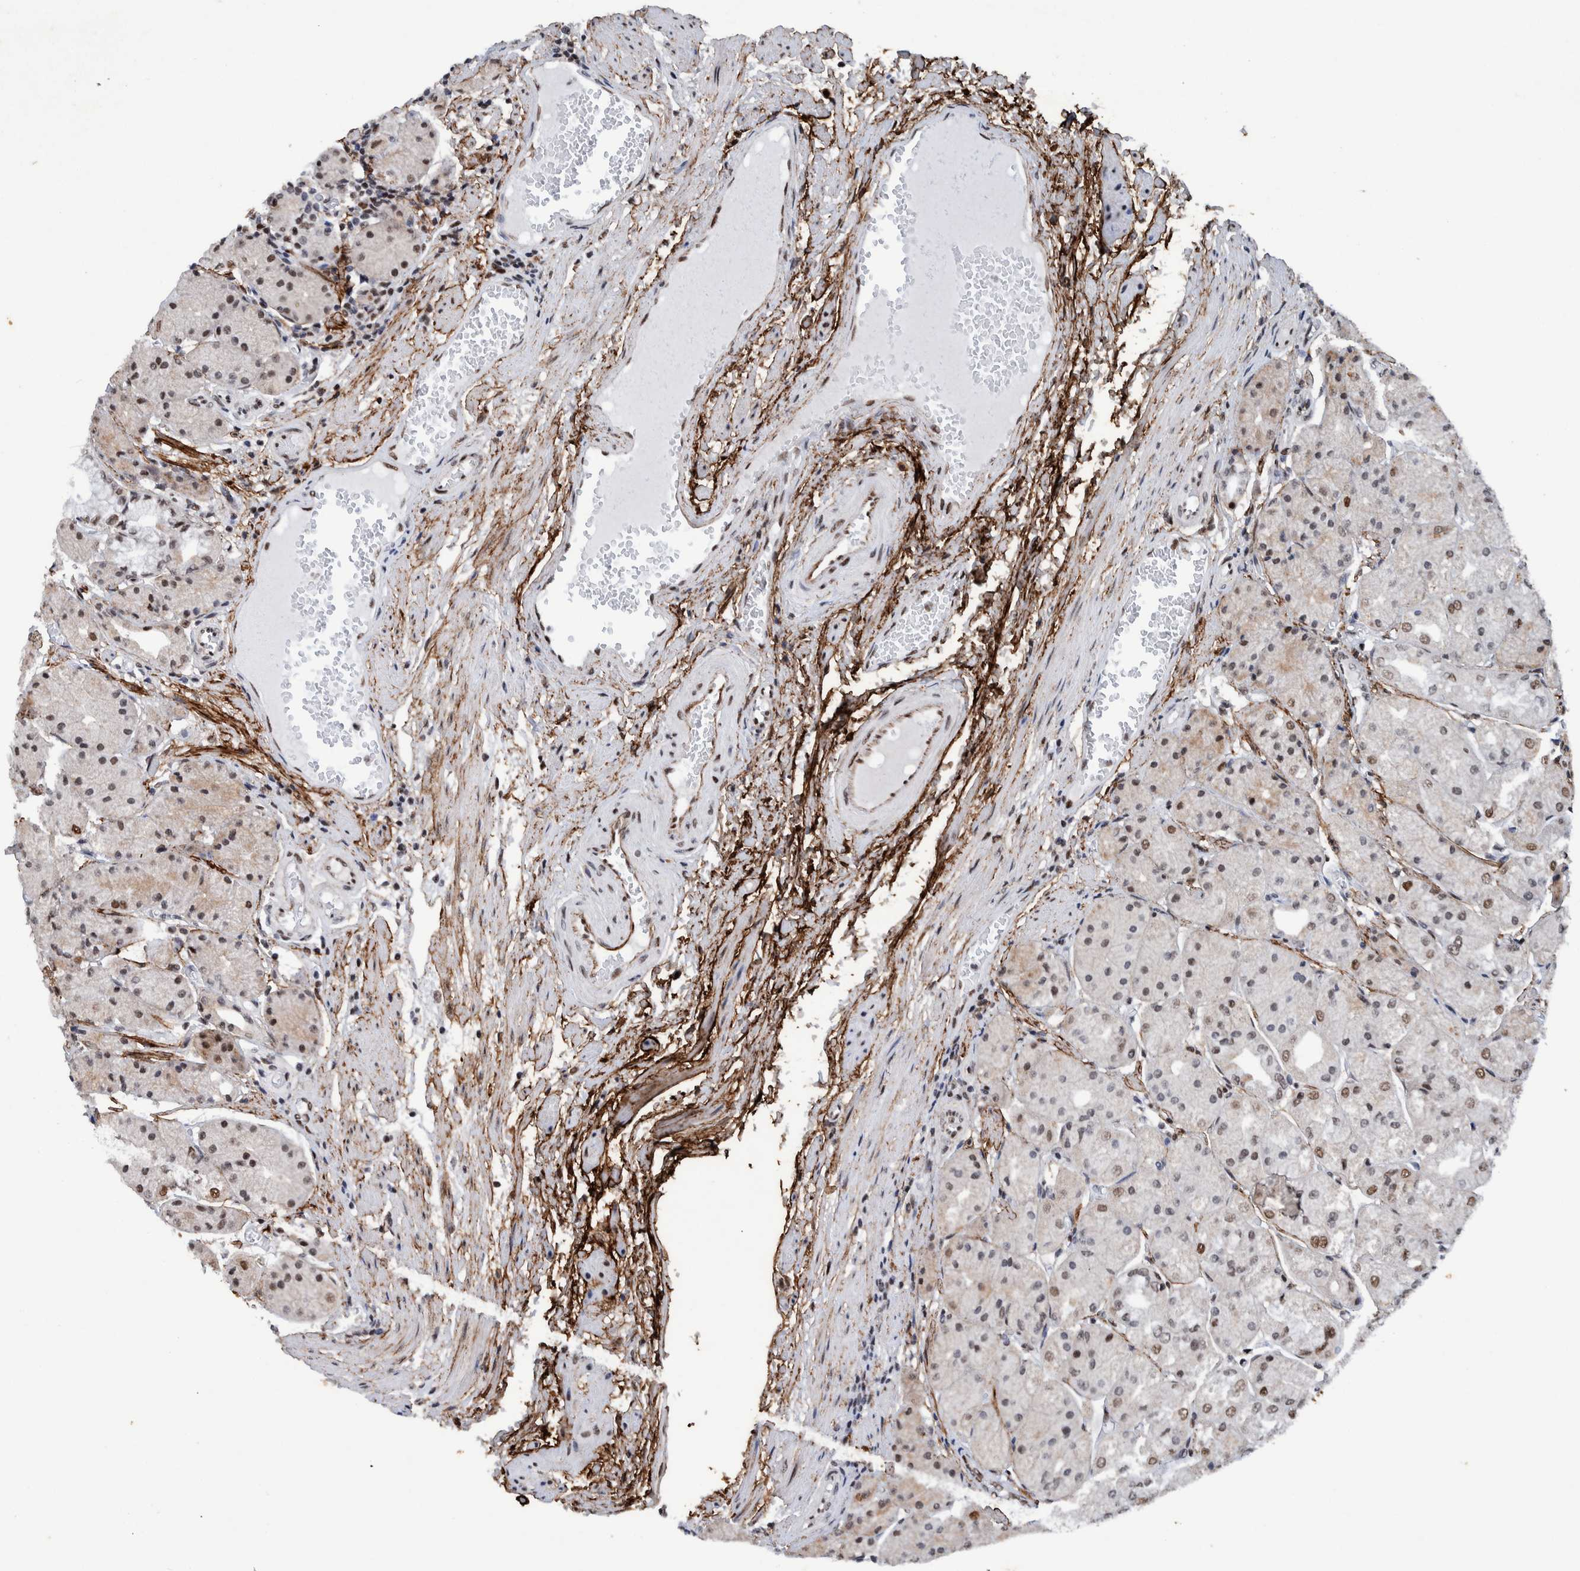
{"staining": {"intensity": "moderate", "quantity": "25%-75%", "location": "nuclear"}, "tissue": "stomach", "cell_type": "Glandular cells", "image_type": "normal", "snomed": [{"axis": "morphology", "description": "Normal tissue, NOS"}, {"axis": "topography", "description": "Stomach, upper"}], "caption": "Stomach stained with DAB (3,3'-diaminobenzidine) immunohistochemistry demonstrates medium levels of moderate nuclear positivity in approximately 25%-75% of glandular cells.", "gene": "TAF10", "patient": {"sex": "male", "age": 72}}